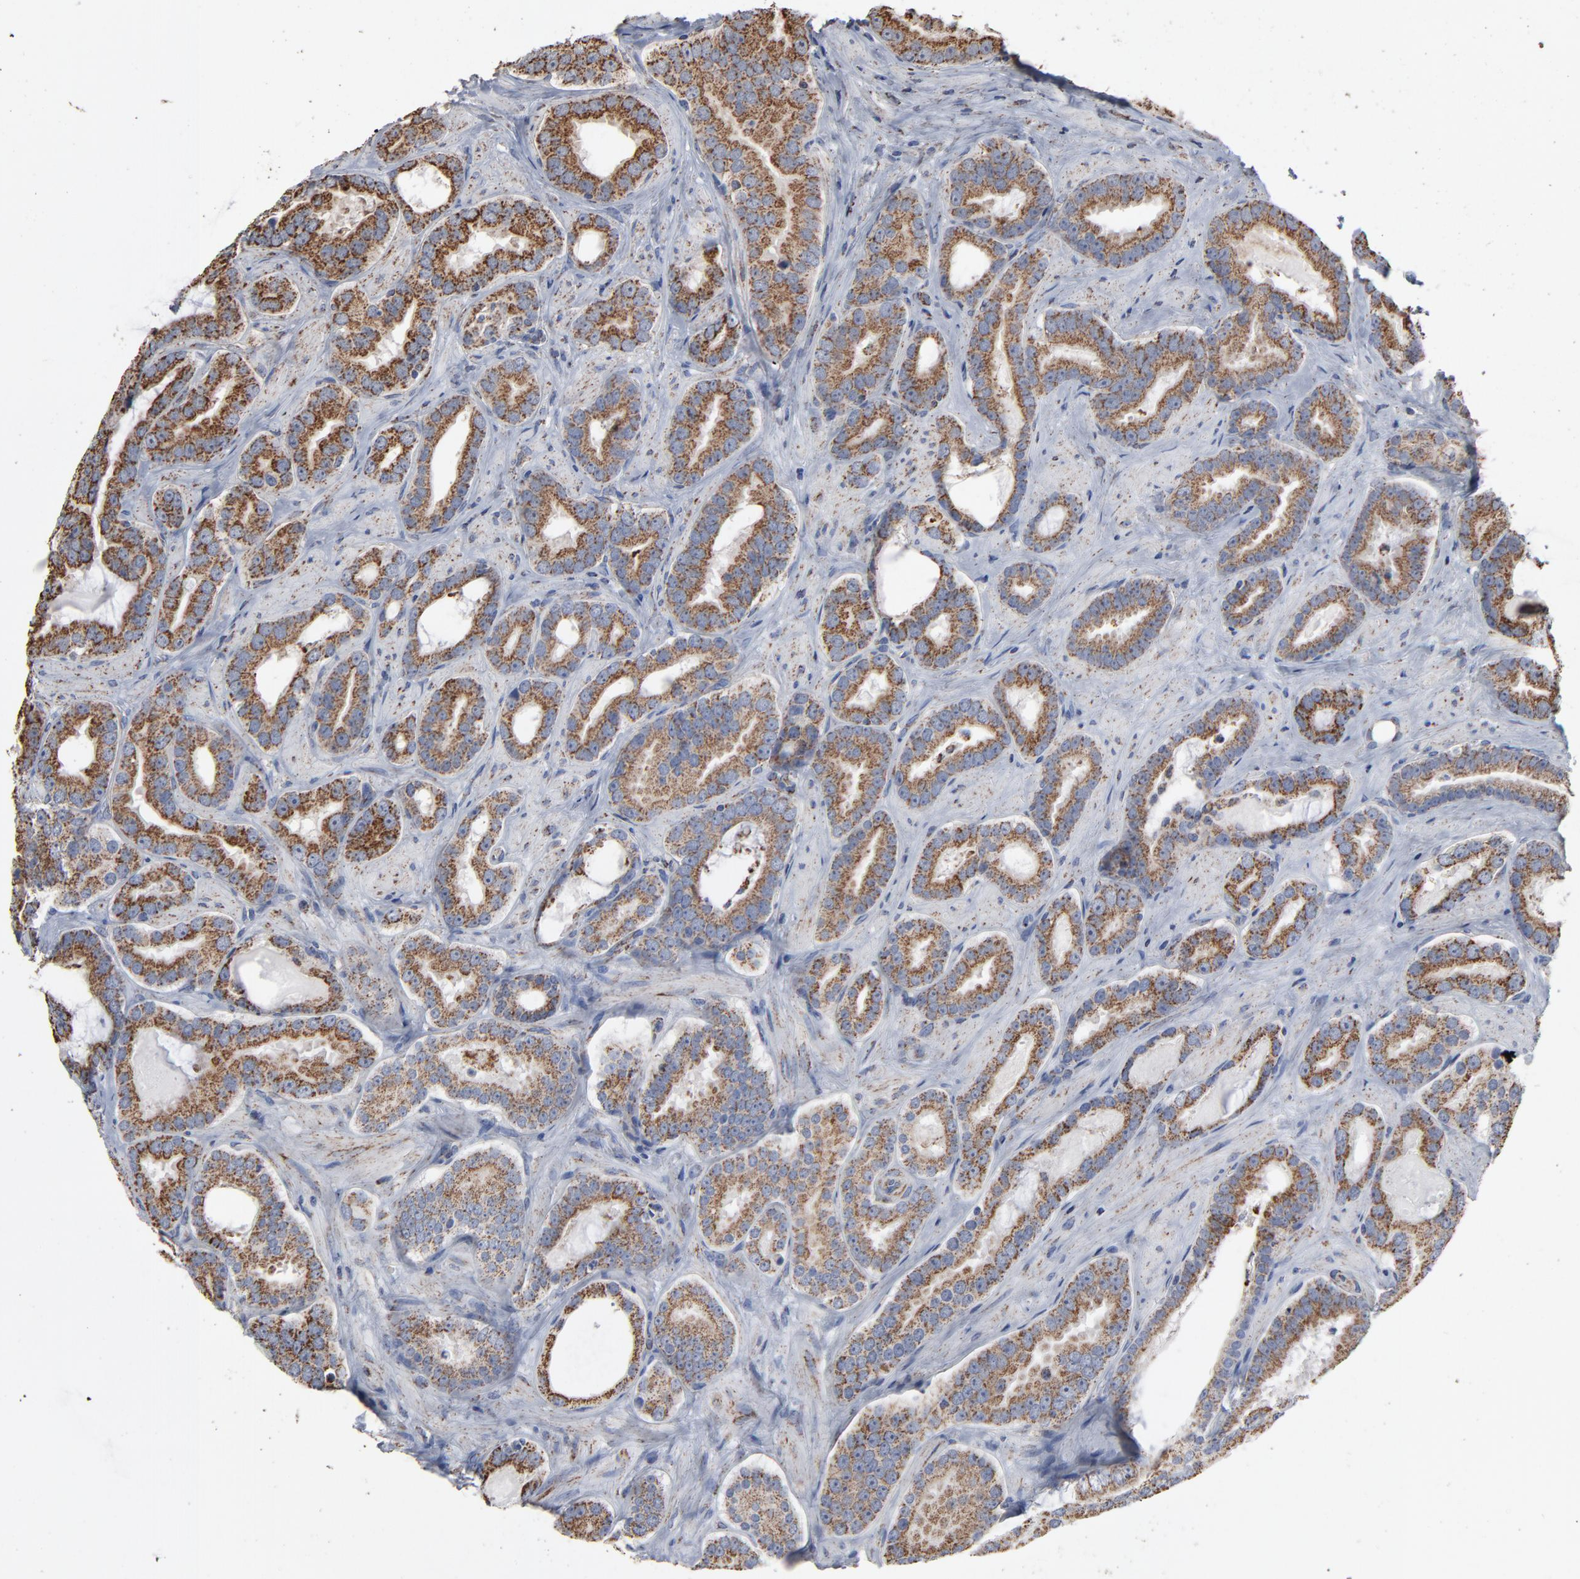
{"staining": {"intensity": "strong", "quantity": ">75%", "location": "cytoplasmic/membranous"}, "tissue": "prostate cancer", "cell_type": "Tumor cells", "image_type": "cancer", "snomed": [{"axis": "morphology", "description": "Adenocarcinoma, Low grade"}, {"axis": "topography", "description": "Prostate"}], "caption": "IHC of human prostate cancer (low-grade adenocarcinoma) shows high levels of strong cytoplasmic/membranous staining in about >75% of tumor cells.", "gene": "UQCRC1", "patient": {"sex": "male", "age": 59}}